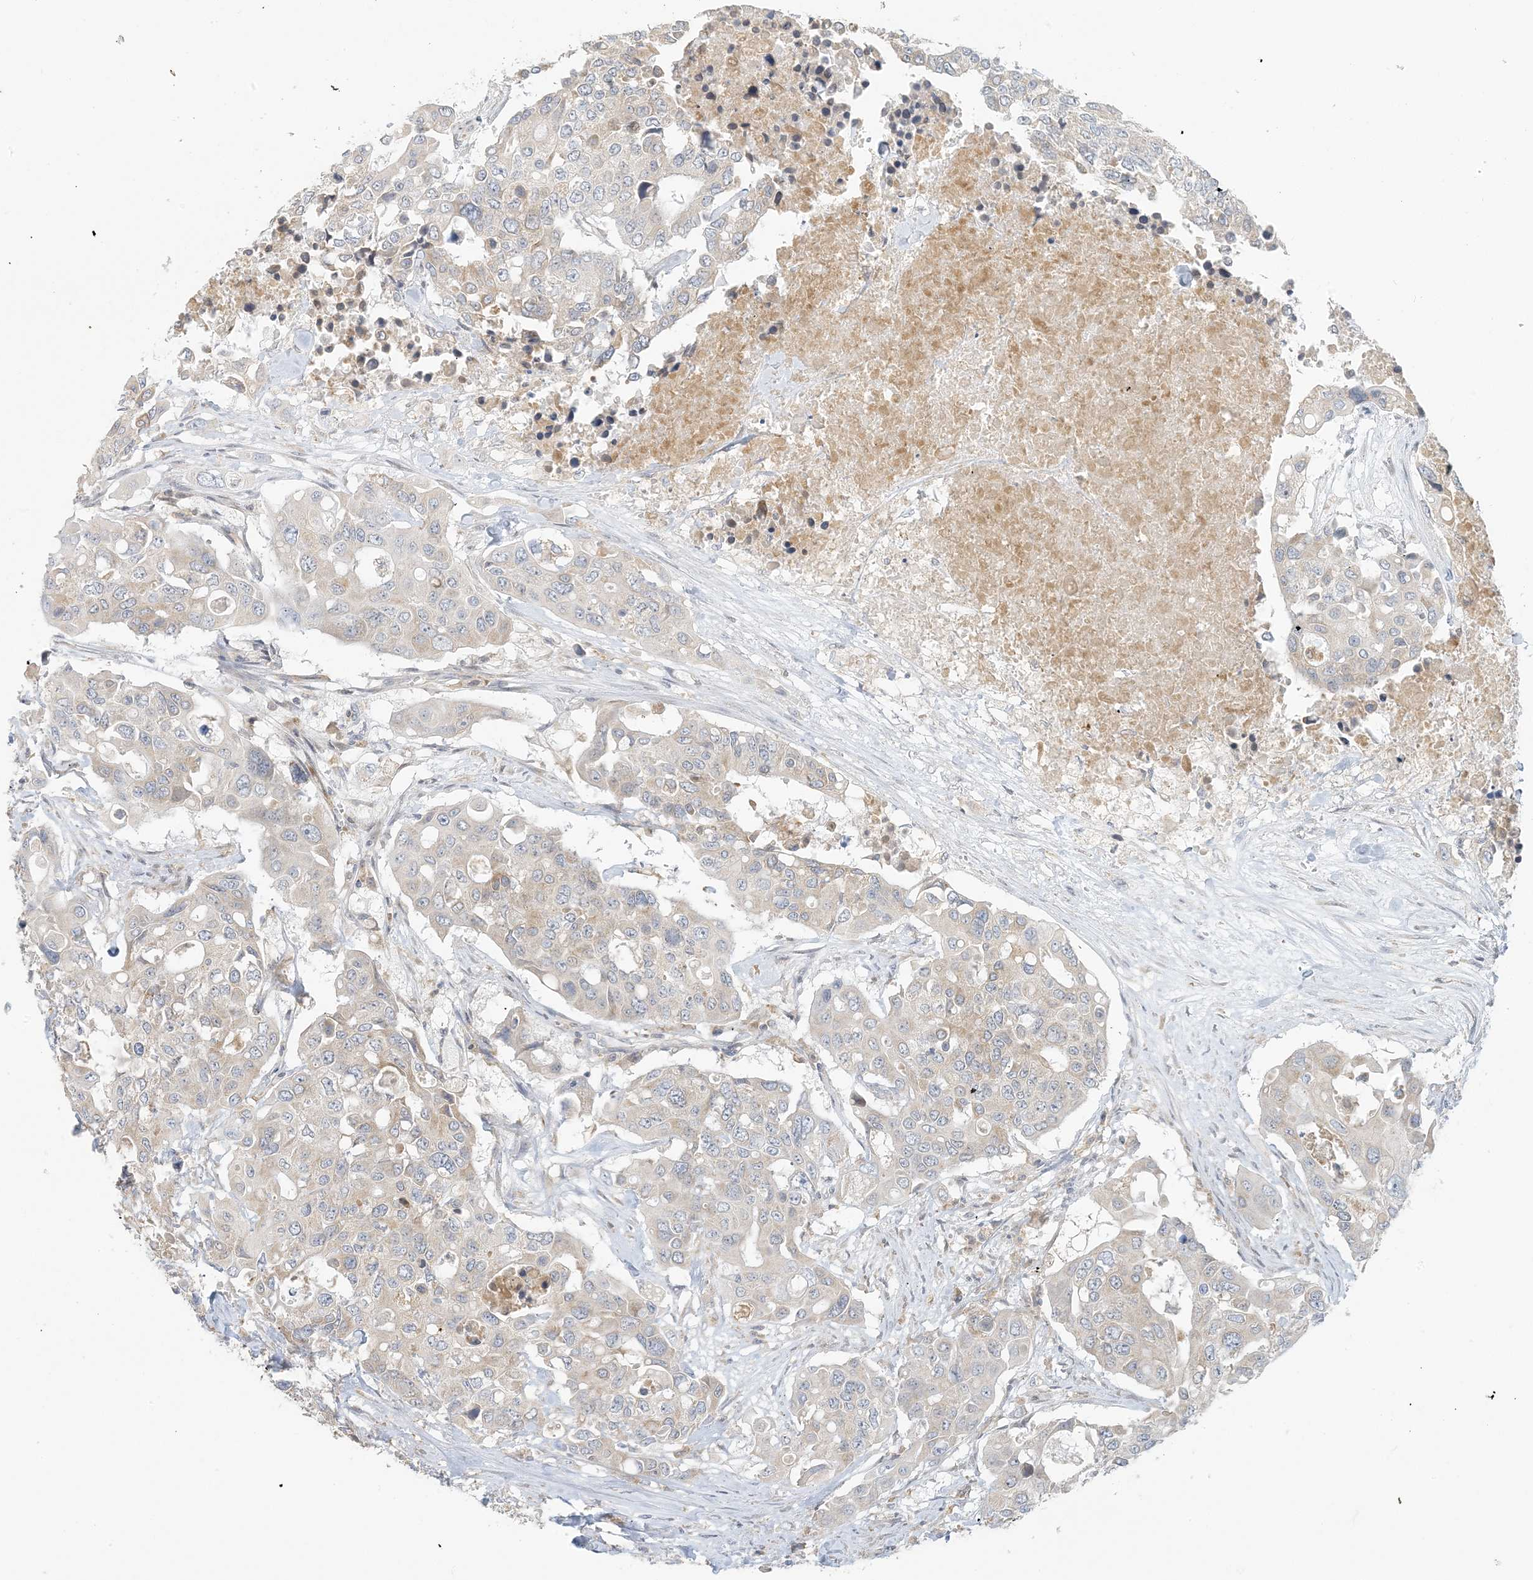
{"staining": {"intensity": "weak", "quantity": "<25%", "location": "cytoplasmic/membranous"}, "tissue": "colorectal cancer", "cell_type": "Tumor cells", "image_type": "cancer", "snomed": [{"axis": "morphology", "description": "Adenocarcinoma, NOS"}, {"axis": "topography", "description": "Colon"}], "caption": "The immunohistochemistry image has no significant positivity in tumor cells of colorectal adenocarcinoma tissue. Brightfield microscopy of immunohistochemistry (IHC) stained with DAB (3,3'-diaminobenzidine) (brown) and hematoxylin (blue), captured at high magnification.", "gene": "EEFSEC", "patient": {"sex": "male", "age": 77}}